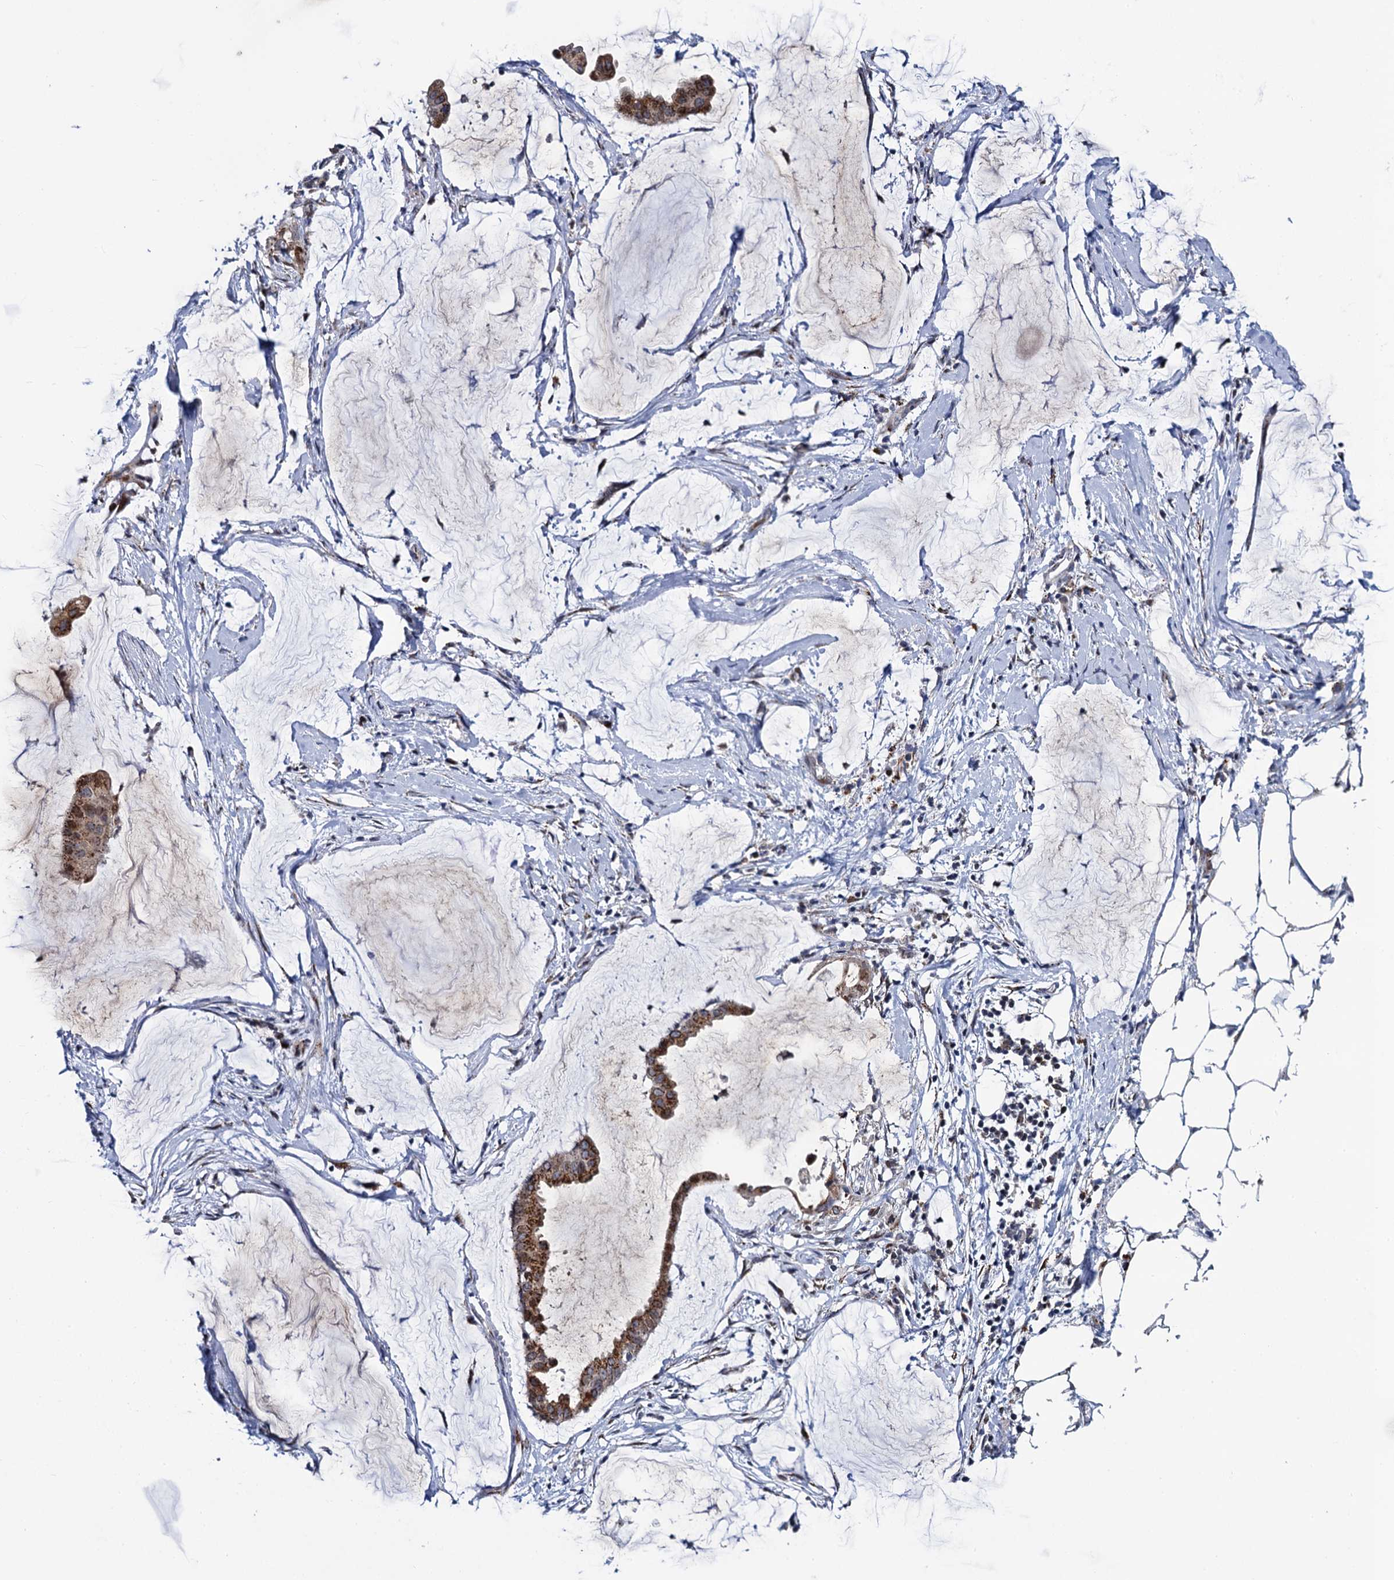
{"staining": {"intensity": "strong", "quantity": ">75%", "location": "cytoplasmic/membranous"}, "tissue": "ovarian cancer", "cell_type": "Tumor cells", "image_type": "cancer", "snomed": [{"axis": "morphology", "description": "Cystadenocarcinoma, mucinous, NOS"}, {"axis": "topography", "description": "Ovary"}], "caption": "Protein positivity by immunohistochemistry (IHC) reveals strong cytoplasmic/membranous positivity in approximately >75% of tumor cells in ovarian cancer. The staining was performed using DAB (3,3'-diaminobenzidine), with brown indicating positive protein expression. Nuclei are stained blue with hematoxylin.", "gene": "THAP2", "patient": {"sex": "female", "age": 73}}